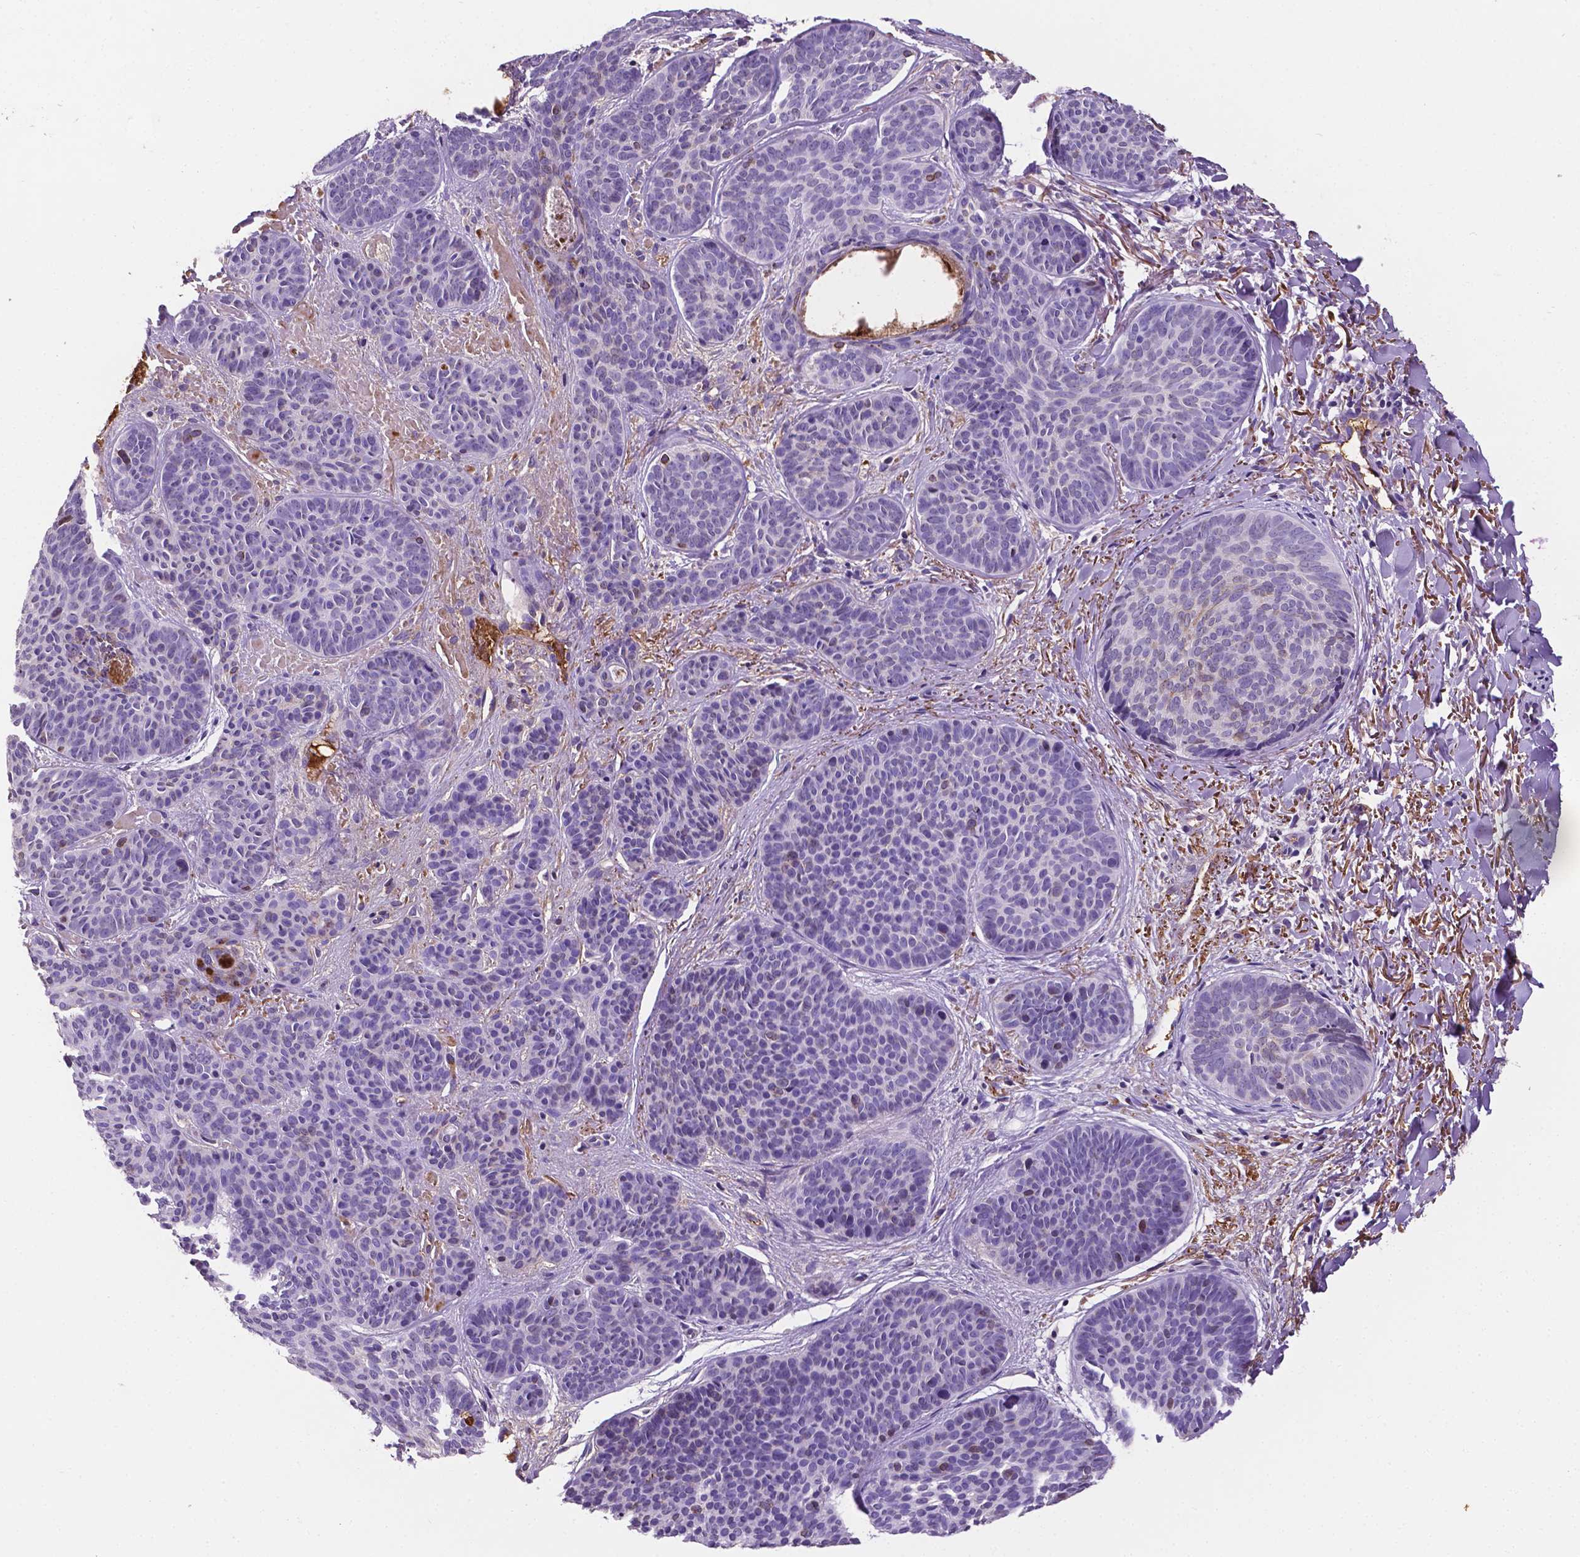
{"staining": {"intensity": "negative", "quantity": "none", "location": "none"}, "tissue": "skin cancer", "cell_type": "Tumor cells", "image_type": "cancer", "snomed": [{"axis": "morphology", "description": "Basal cell carcinoma"}, {"axis": "topography", "description": "Skin"}], "caption": "A high-resolution image shows immunohistochemistry staining of basal cell carcinoma (skin), which demonstrates no significant staining in tumor cells. (Stains: DAB immunohistochemistry (IHC) with hematoxylin counter stain, Microscopy: brightfield microscopy at high magnification).", "gene": "APOE", "patient": {"sex": "female", "age": 82}}